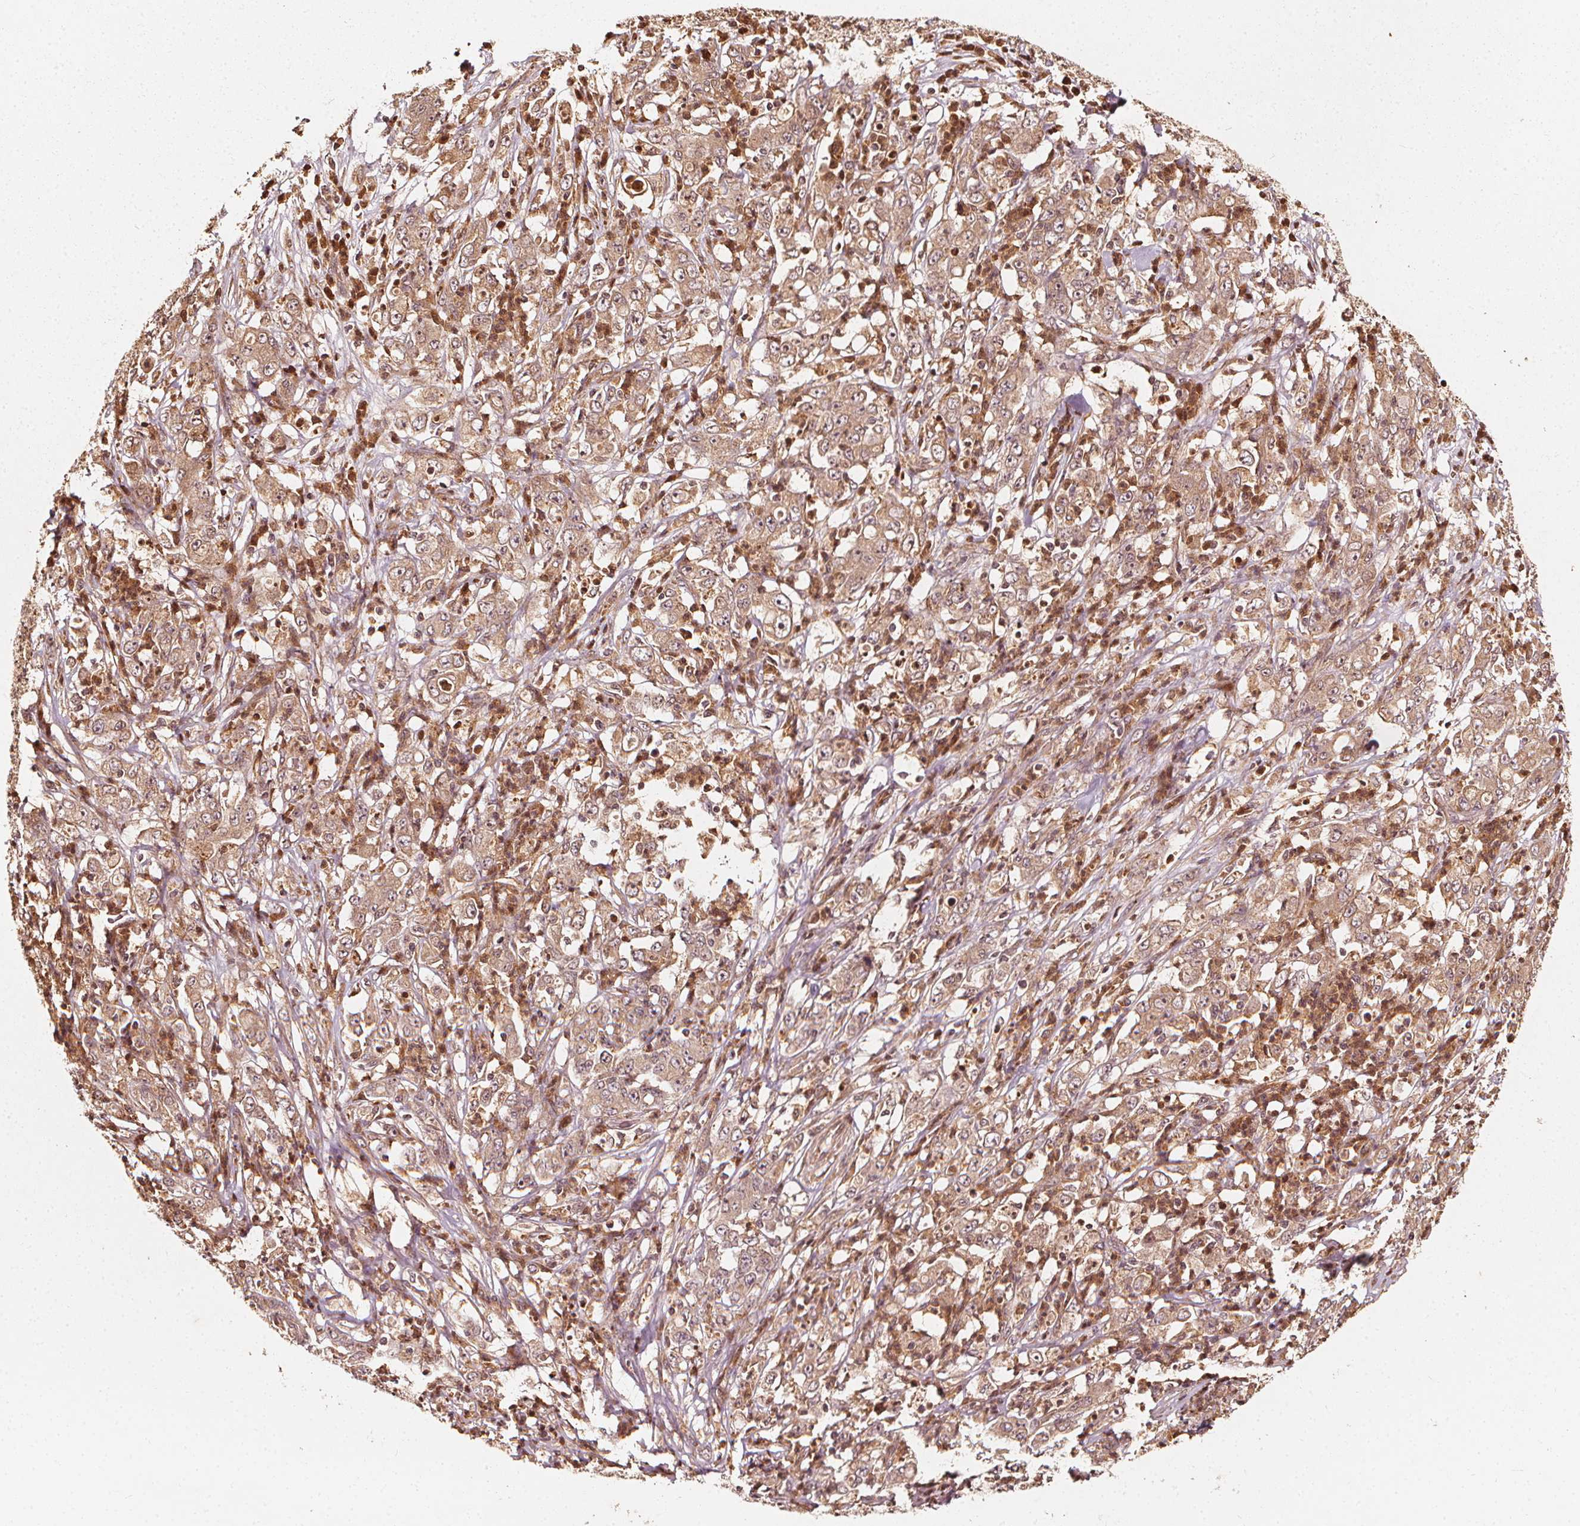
{"staining": {"intensity": "weak", "quantity": ">75%", "location": "cytoplasmic/membranous"}, "tissue": "stomach cancer", "cell_type": "Tumor cells", "image_type": "cancer", "snomed": [{"axis": "morphology", "description": "Adenocarcinoma, NOS"}, {"axis": "topography", "description": "Stomach, lower"}], "caption": "Stomach adenocarcinoma tissue exhibits weak cytoplasmic/membranous expression in approximately >75% of tumor cells The staining is performed using DAB (3,3'-diaminobenzidine) brown chromogen to label protein expression. The nuclei are counter-stained blue using hematoxylin.", "gene": "NPC1", "patient": {"sex": "female", "age": 71}}